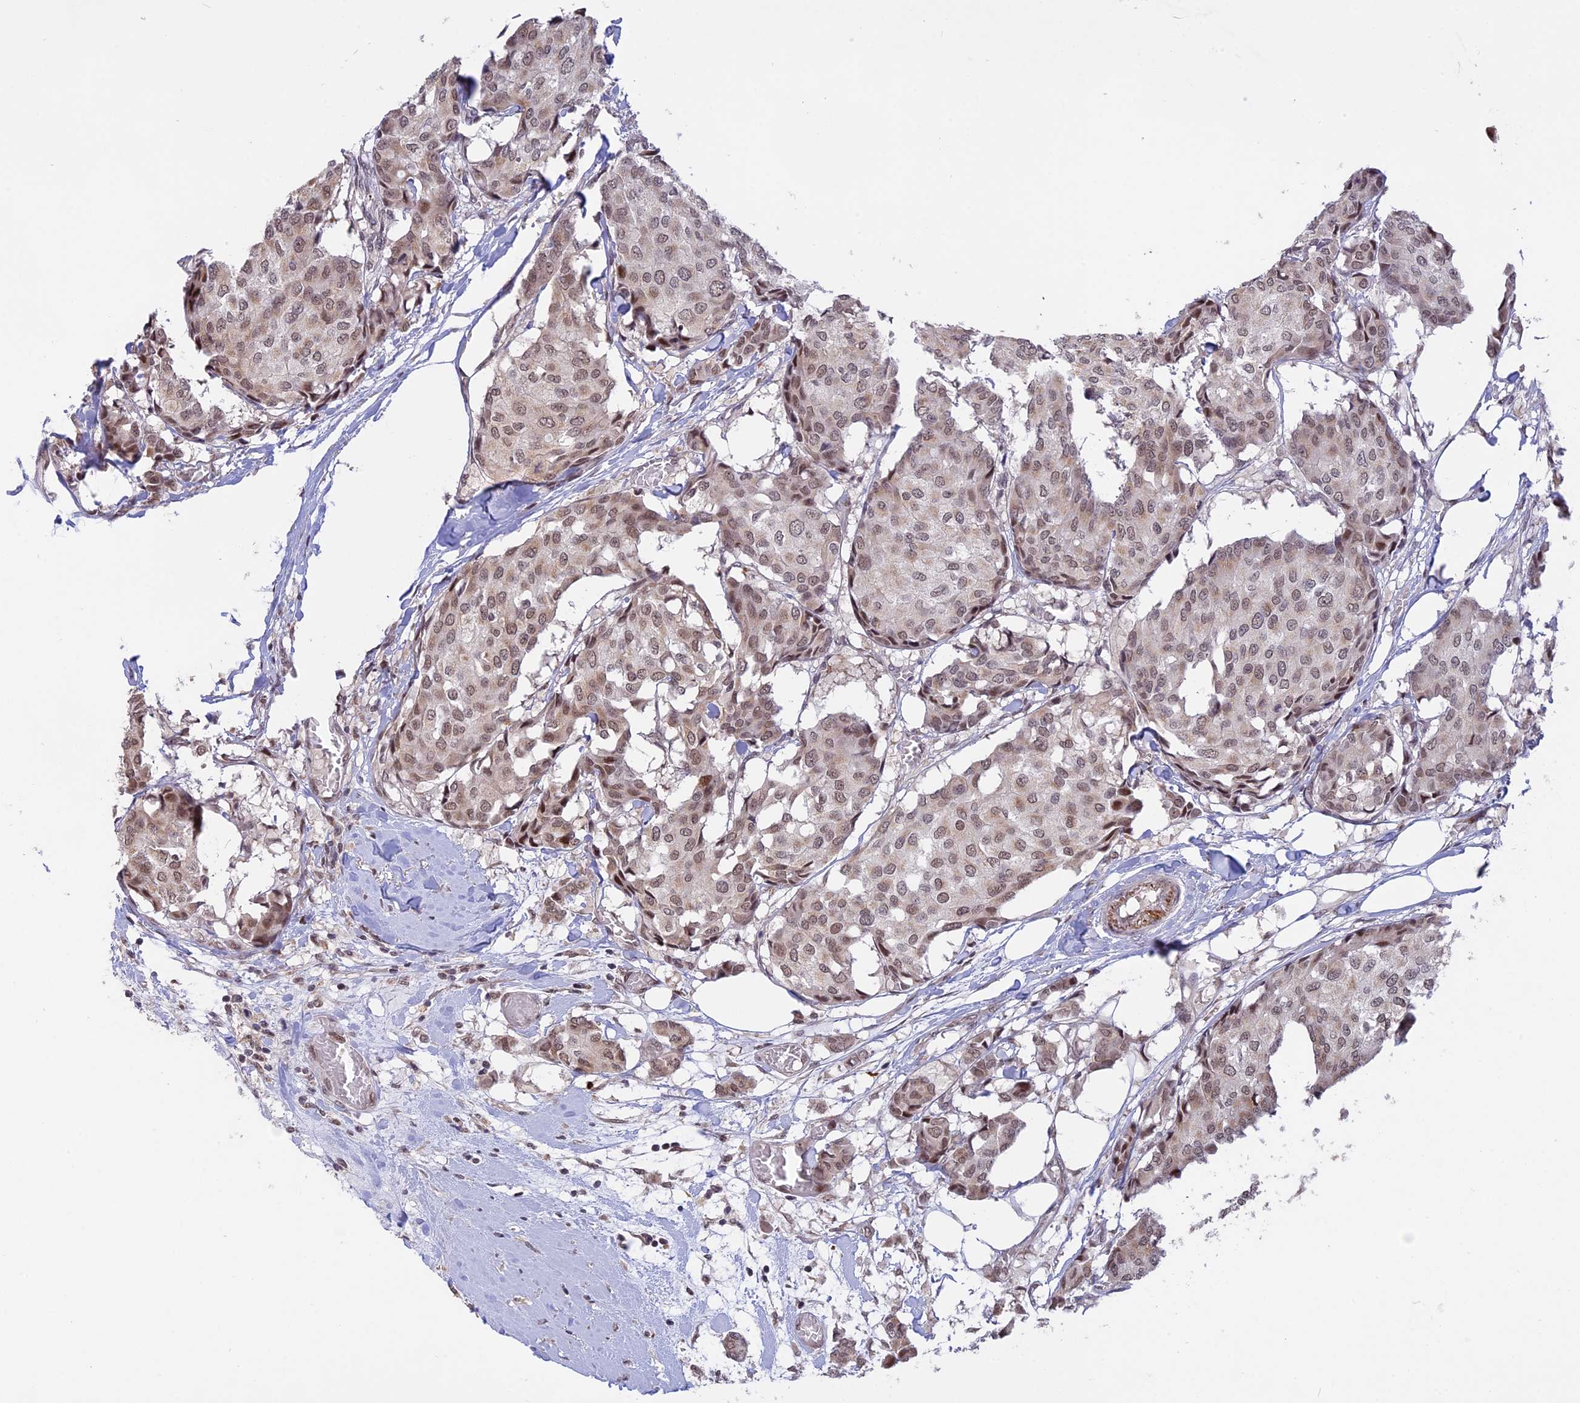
{"staining": {"intensity": "weak", "quantity": ">75%", "location": "nuclear"}, "tissue": "breast cancer", "cell_type": "Tumor cells", "image_type": "cancer", "snomed": [{"axis": "morphology", "description": "Duct carcinoma"}, {"axis": "topography", "description": "Breast"}], "caption": "Immunohistochemical staining of human invasive ductal carcinoma (breast) reveals low levels of weak nuclear protein positivity in about >75% of tumor cells. (DAB (3,3'-diaminobenzidine) IHC, brown staining for protein, blue staining for nuclei).", "gene": "POLR2C", "patient": {"sex": "female", "age": 75}}